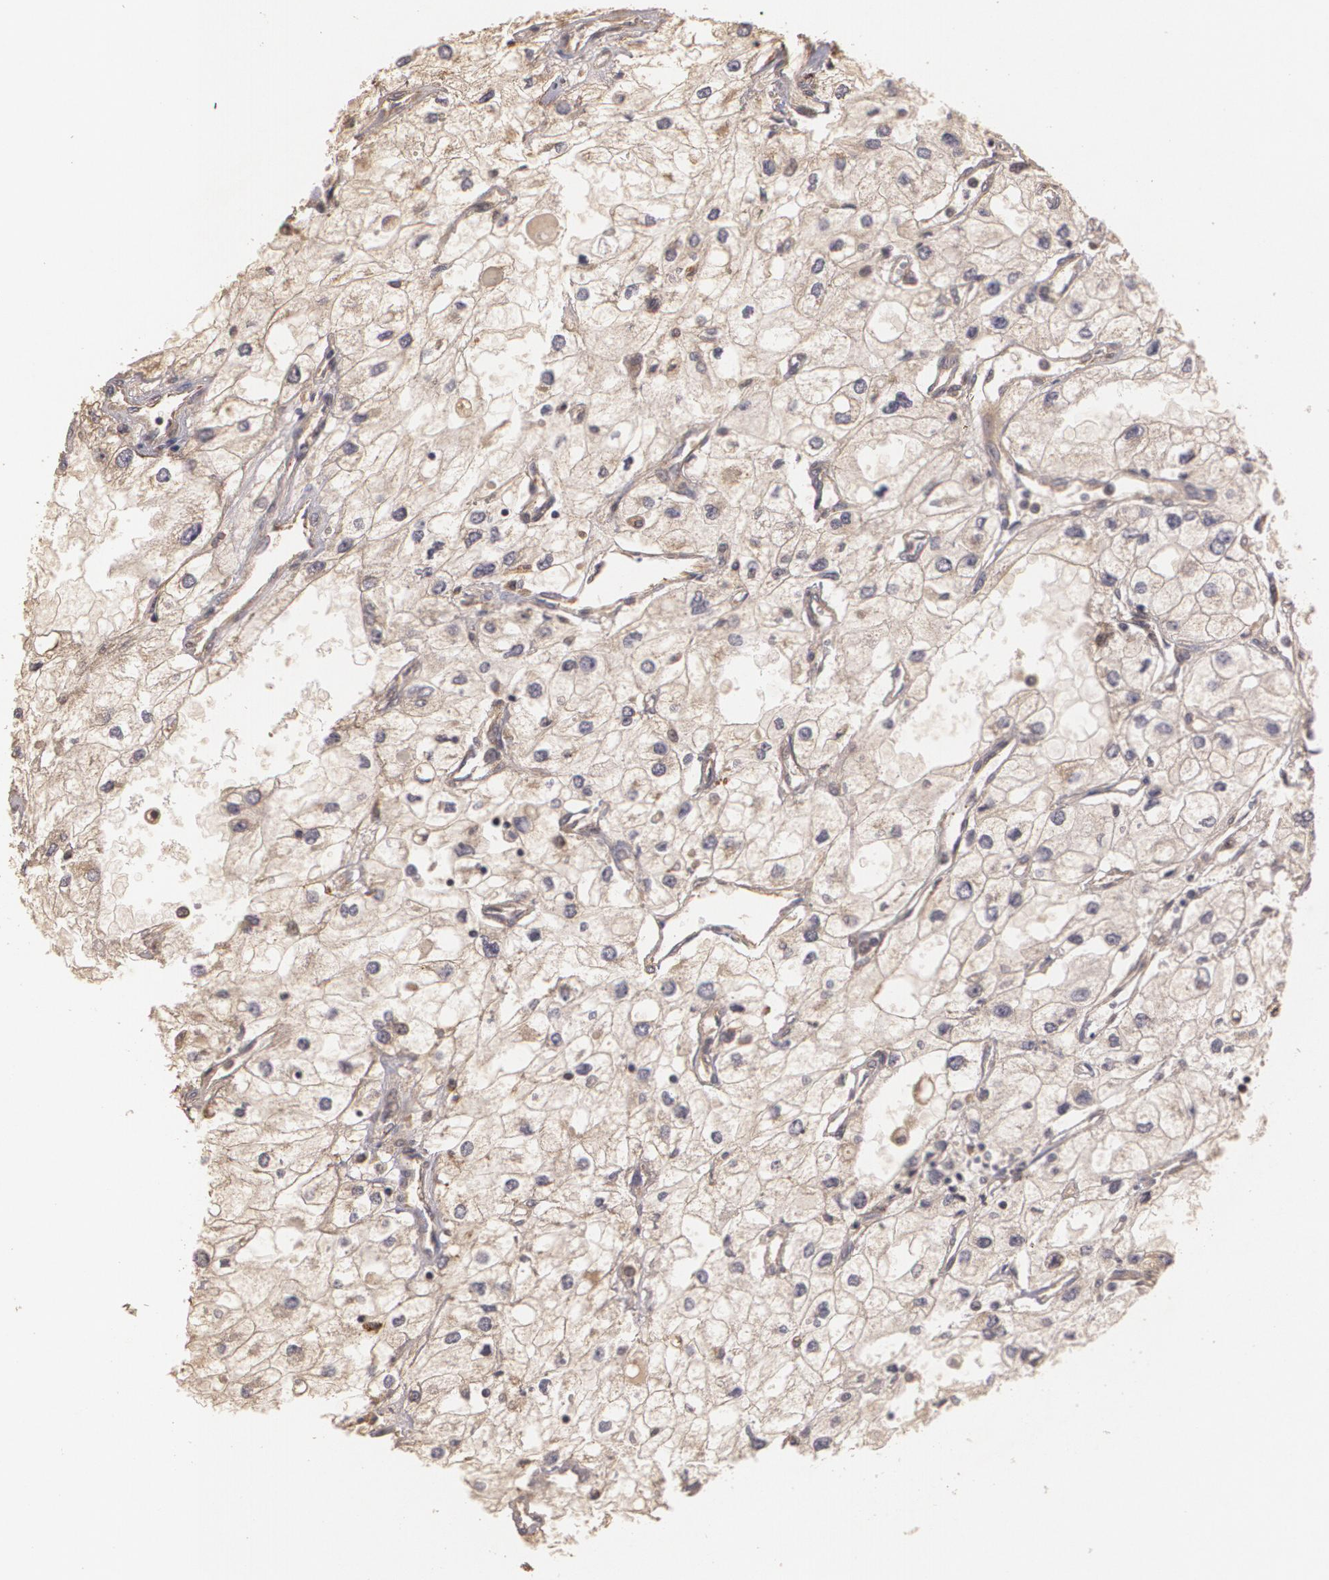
{"staining": {"intensity": "weak", "quantity": "<25%", "location": "cytoplasmic/membranous"}, "tissue": "renal cancer", "cell_type": "Tumor cells", "image_type": "cancer", "snomed": [{"axis": "morphology", "description": "Adenocarcinoma, NOS"}, {"axis": "topography", "description": "Kidney"}], "caption": "The image displays no staining of tumor cells in renal cancer.", "gene": "BRCA1", "patient": {"sex": "male", "age": 57}}